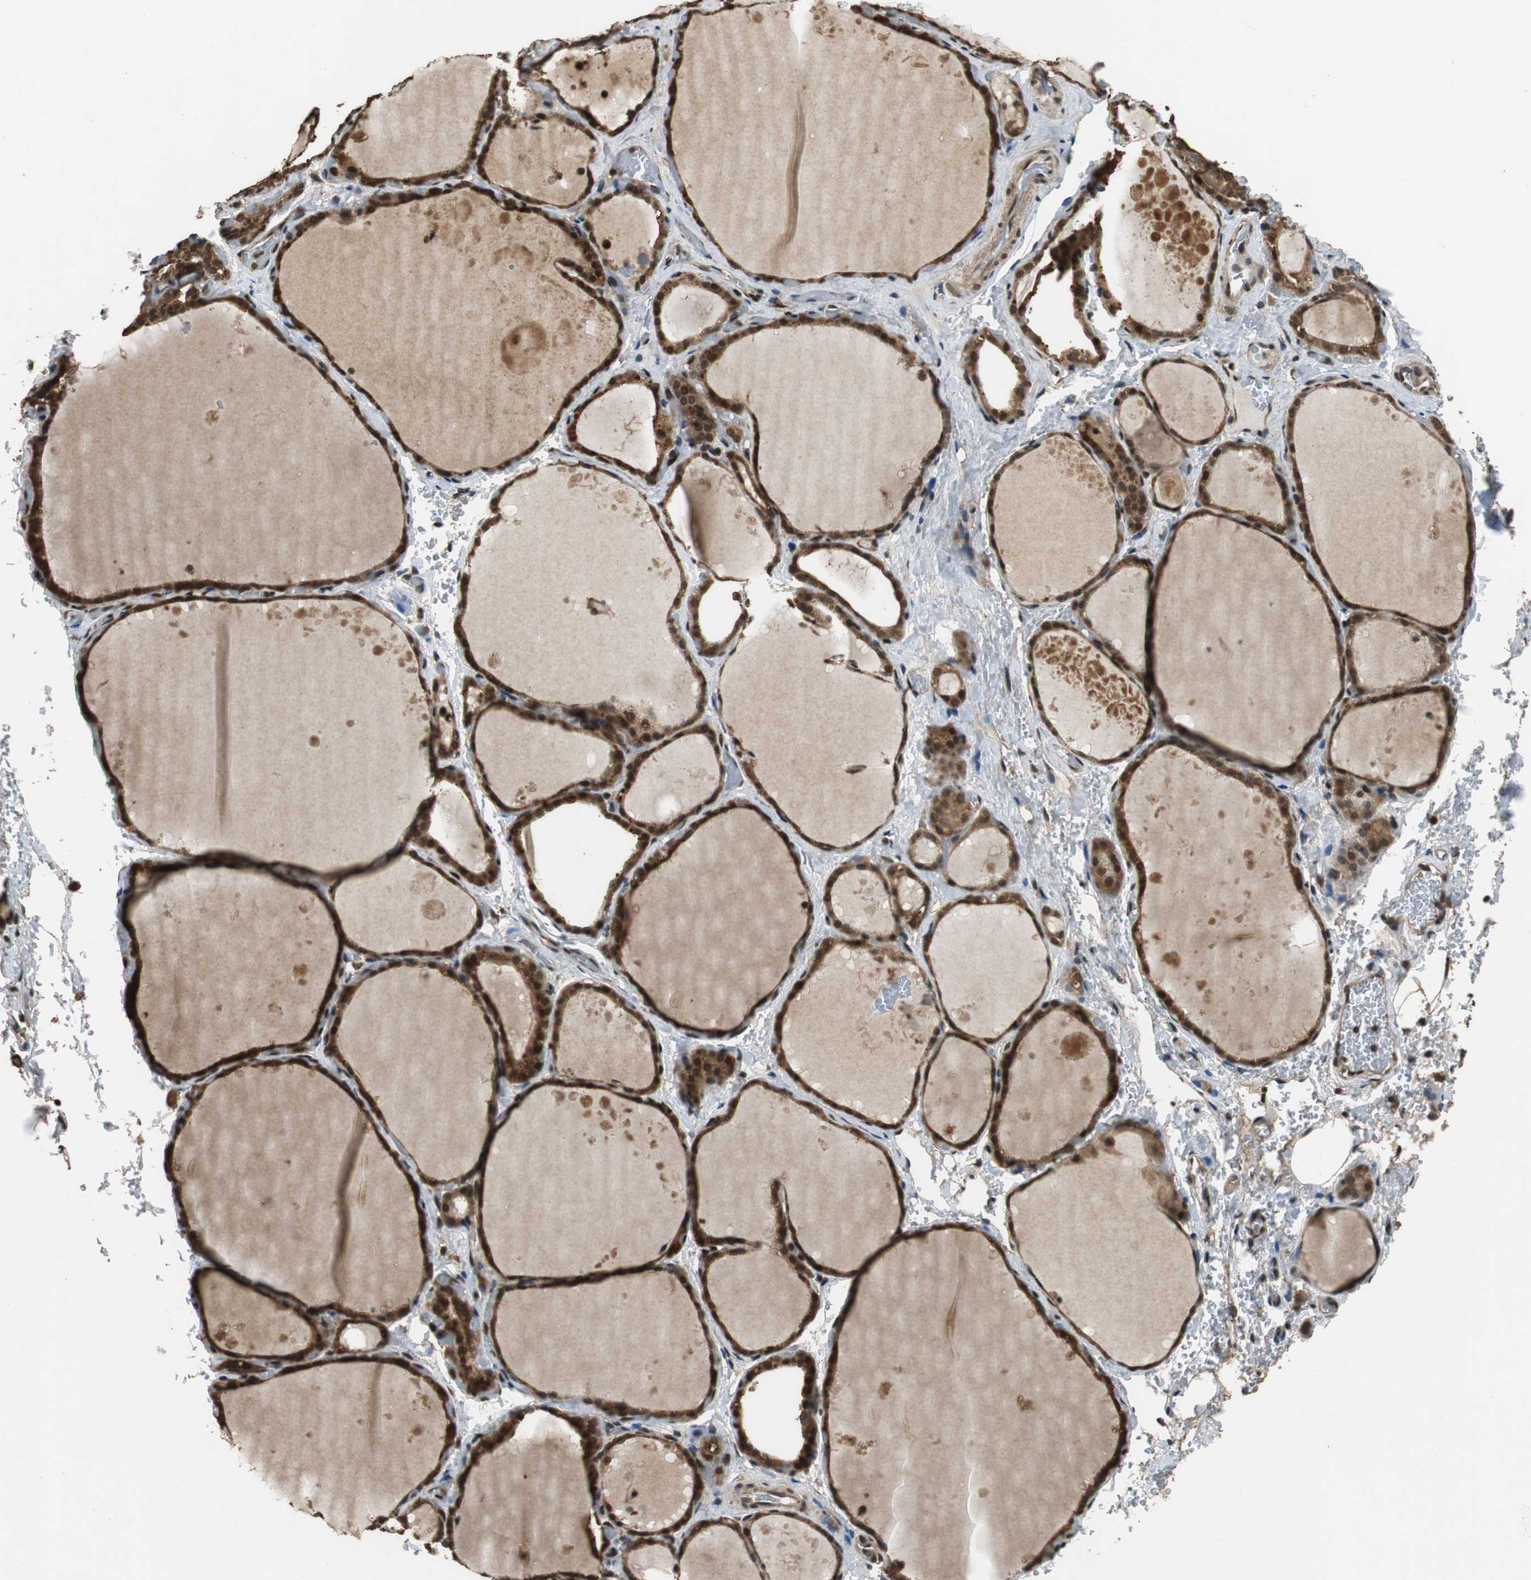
{"staining": {"intensity": "strong", "quantity": ">75%", "location": "cytoplasmic/membranous,nuclear"}, "tissue": "thyroid gland", "cell_type": "Glandular cells", "image_type": "normal", "snomed": [{"axis": "morphology", "description": "Normal tissue, NOS"}, {"axis": "topography", "description": "Thyroid gland"}], "caption": "Brown immunohistochemical staining in normal thyroid gland demonstrates strong cytoplasmic/membranous,nuclear expression in approximately >75% of glandular cells.", "gene": "ZNF18", "patient": {"sex": "male", "age": 61}}